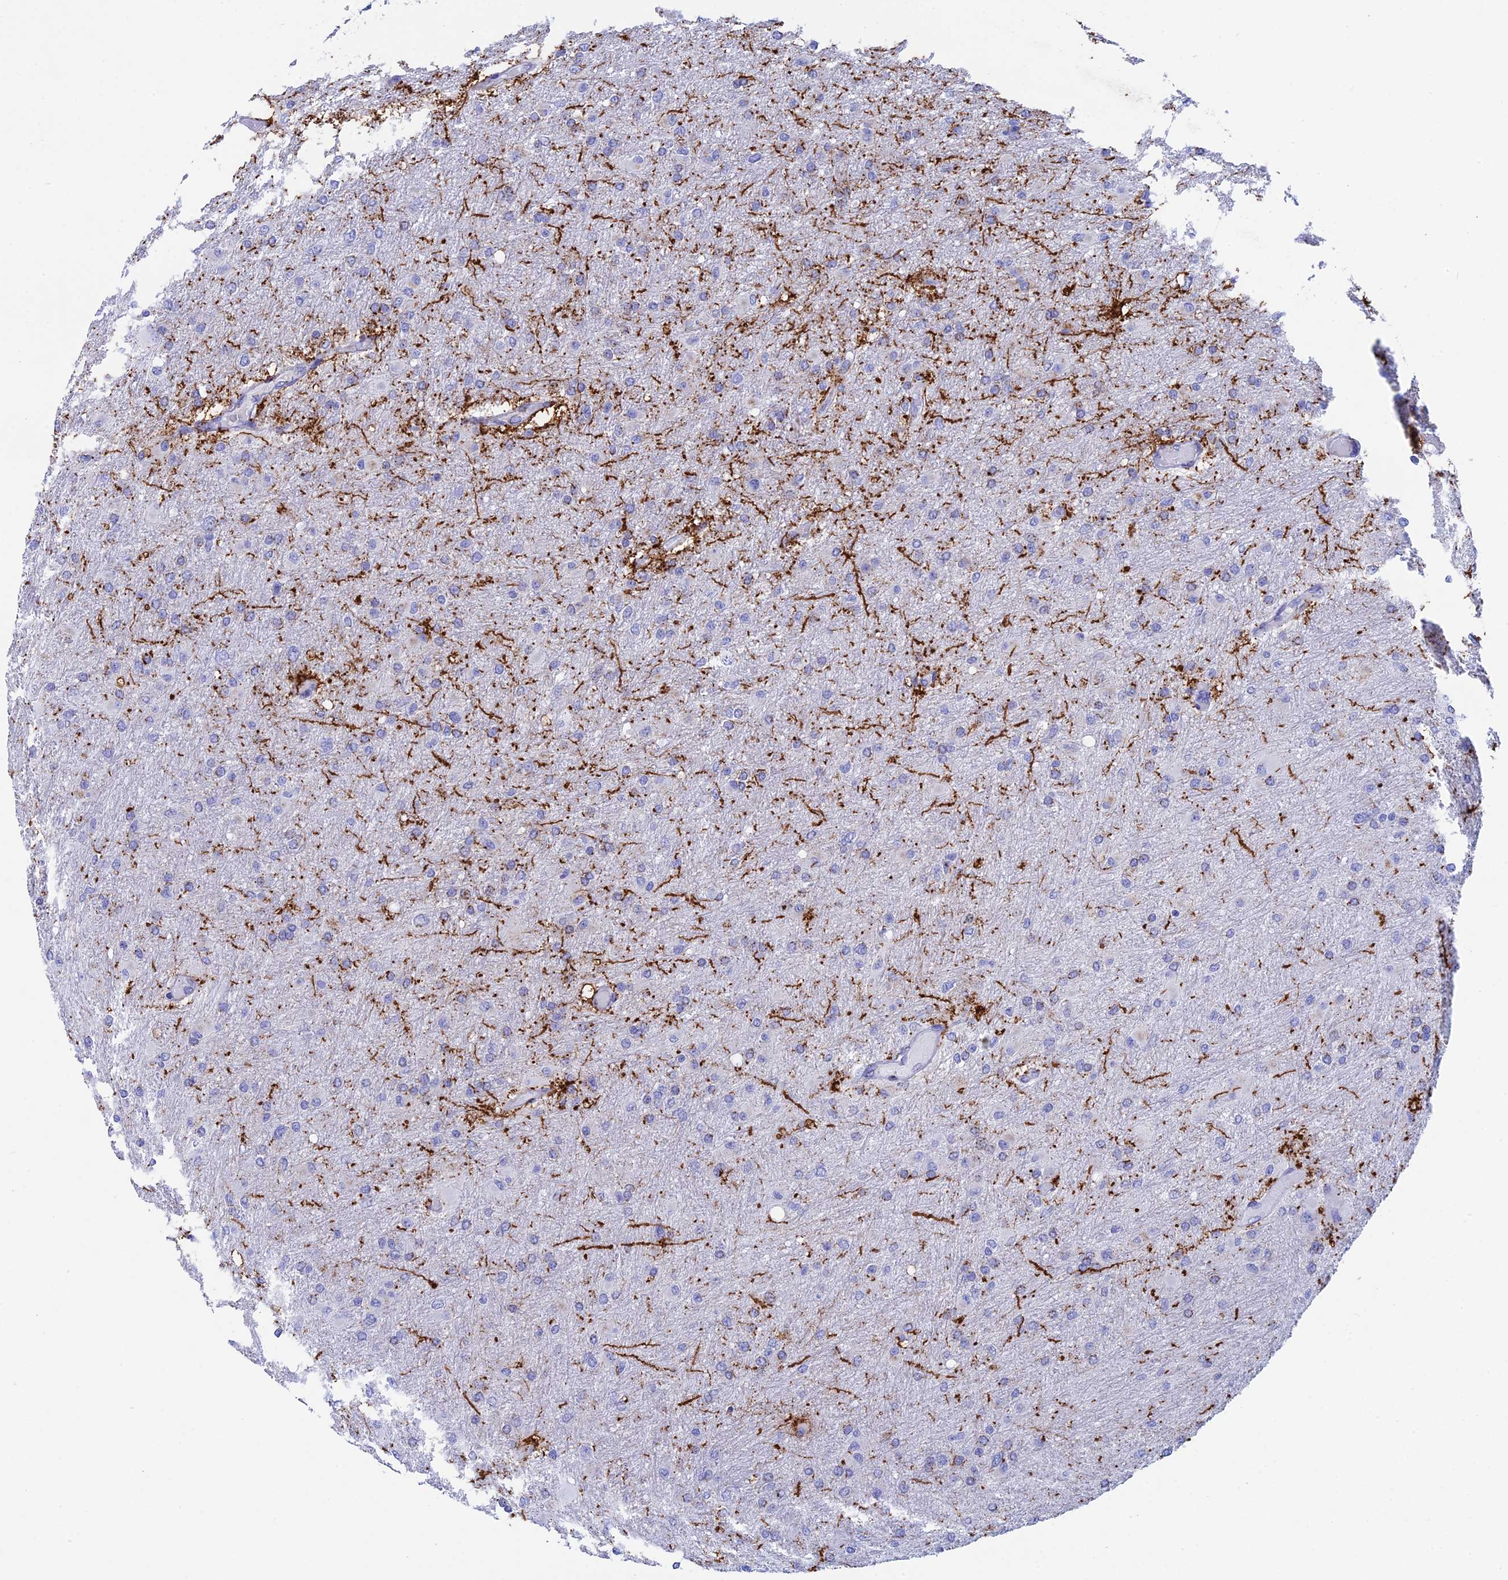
{"staining": {"intensity": "negative", "quantity": "none", "location": "none"}, "tissue": "glioma", "cell_type": "Tumor cells", "image_type": "cancer", "snomed": [{"axis": "morphology", "description": "Glioma, malignant, High grade"}, {"axis": "topography", "description": "Cerebral cortex"}], "caption": "A high-resolution micrograph shows IHC staining of glioma, which shows no significant expression in tumor cells.", "gene": "ERICH4", "patient": {"sex": "female", "age": 36}}